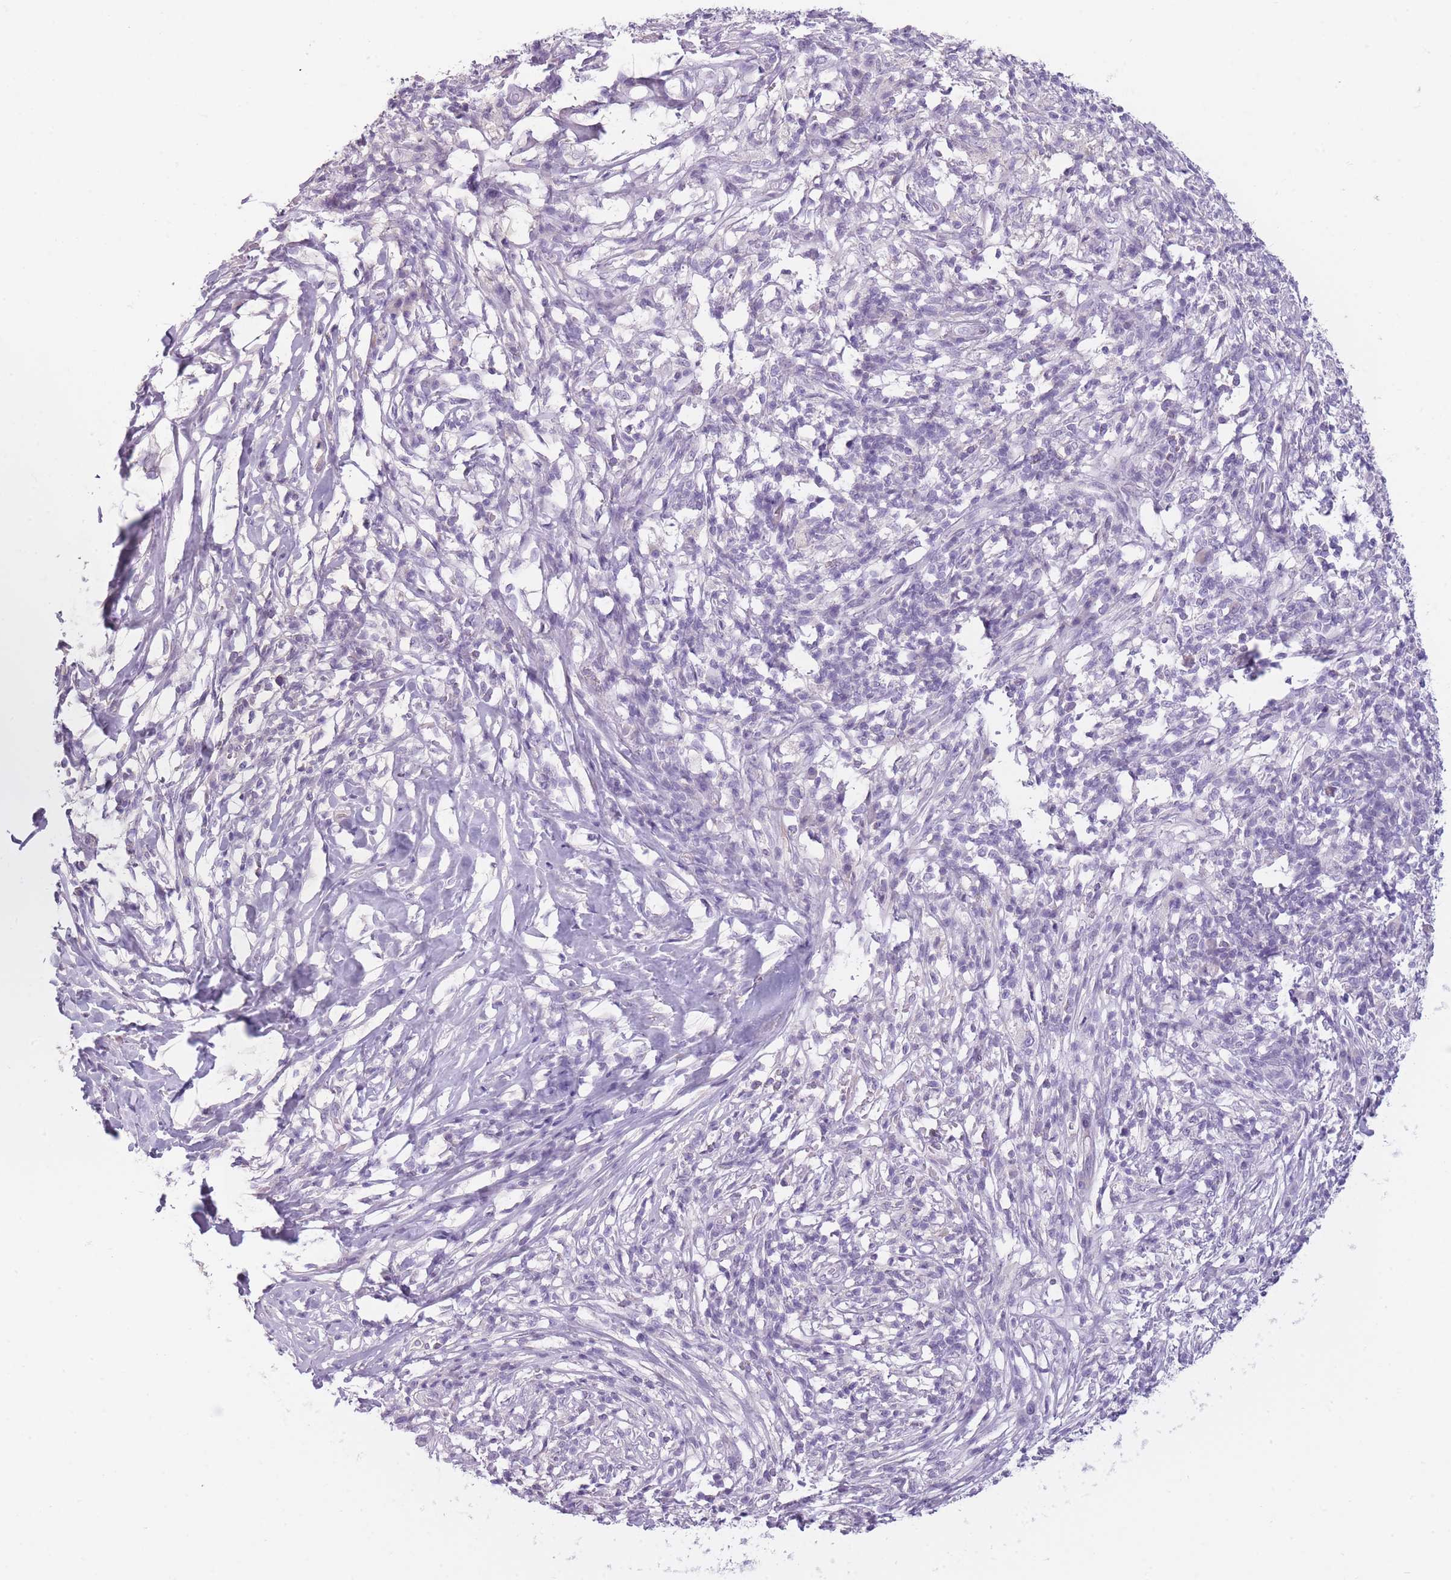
{"staining": {"intensity": "negative", "quantity": "none", "location": "none"}, "tissue": "melanoma", "cell_type": "Tumor cells", "image_type": "cancer", "snomed": [{"axis": "morphology", "description": "Malignant melanoma, NOS"}, {"axis": "topography", "description": "Skin"}], "caption": "High magnification brightfield microscopy of malignant melanoma stained with DAB (brown) and counterstained with hematoxylin (blue): tumor cells show no significant staining.", "gene": "TMEM236", "patient": {"sex": "male", "age": 66}}